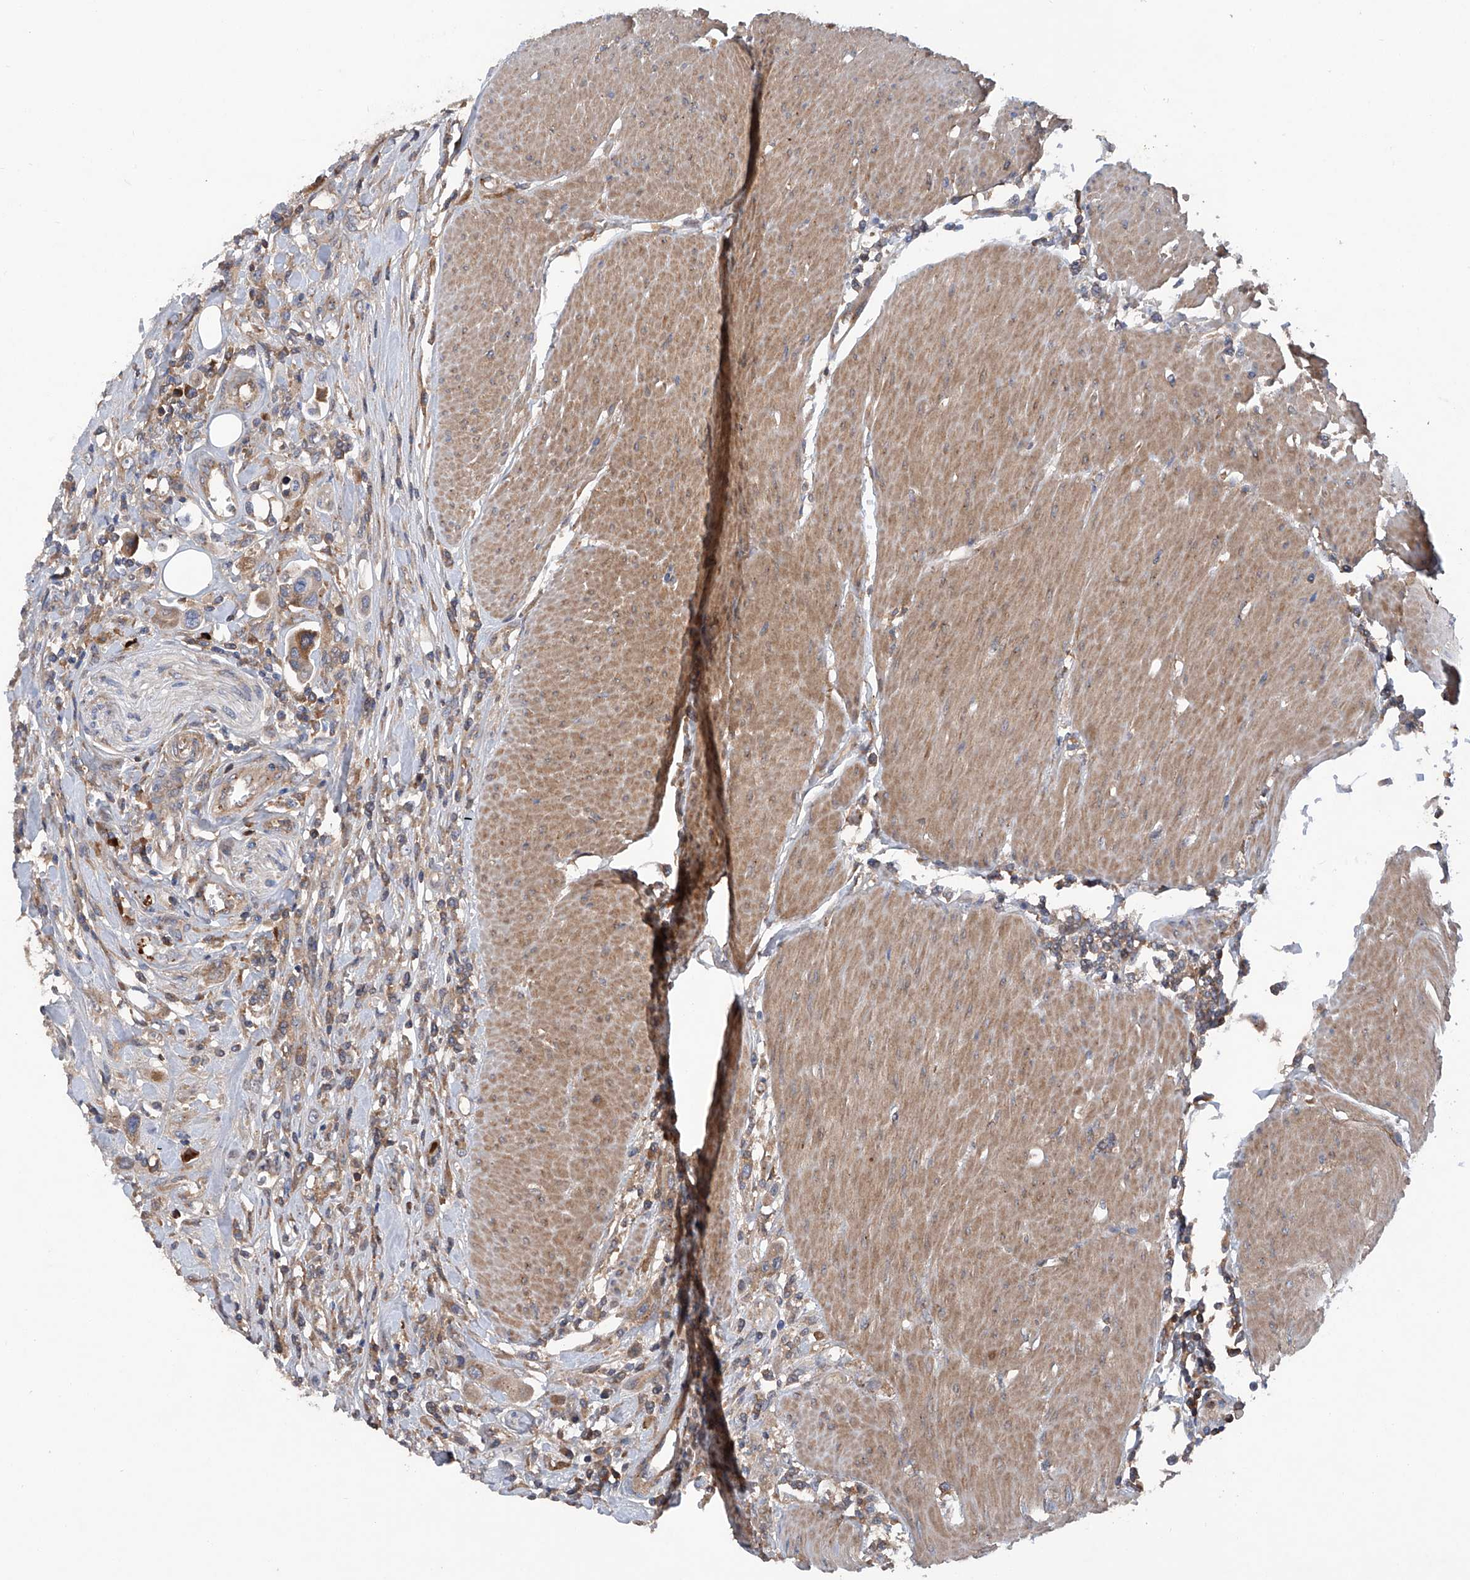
{"staining": {"intensity": "moderate", "quantity": ">75%", "location": "cytoplasmic/membranous"}, "tissue": "urothelial cancer", "cell_type": "Tumor cells", "image_type": "cancer", "snomed": [{"axis": "morphology", "description": "Urothelial carcinoma, High grade"}, {"axis": "topography", "description": "Urinary bladder"}], "caption": "Brown immunohistochemical staining in high-grade urothelial carcinoma reveals moderate cytoplasmic/membranous expression in about >75% of tumor cells. Immunohistochemistry (ihc) stains the protein of interest in brown and the nuclei are stained blue.", "gene": "ASCC3", "patient": {"sex": "male", "age": 50}}